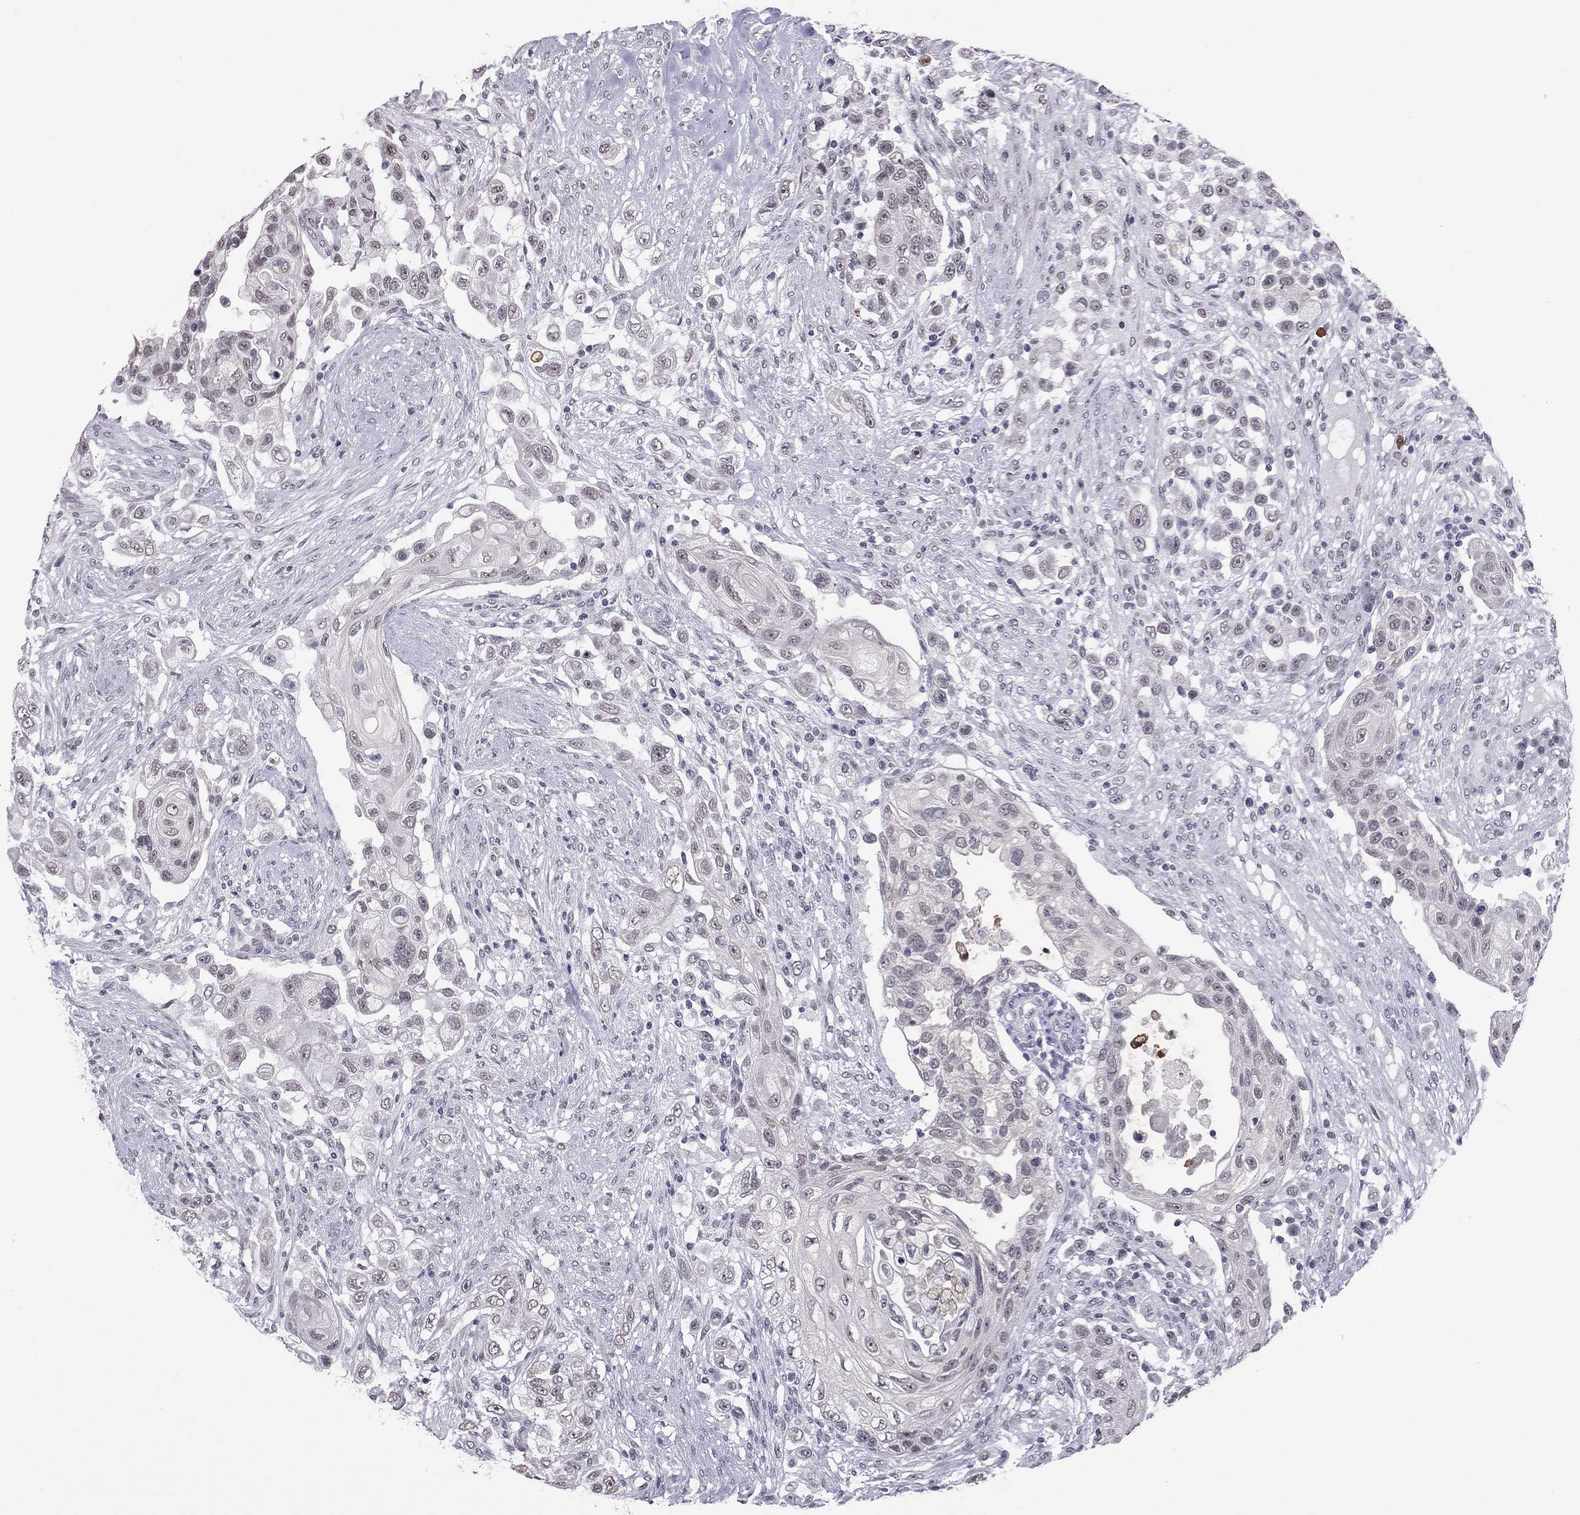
{"staining": {"intensity": "negative", "quantity": "none", "location": "none"}, "tissue": "urothelial cancer", "cell_type": "Tumor cells", "image_type": "cancer", "snomed": [{"axis": "morphology", "description": "Urothelial carcinoma, High grade"}, {"axis": "topography", "description": "Urinary bladder"}], "caption": "Human urothelial cancer stained for a protein using IHC demonstrates no staining in tumor cells.", "gene": "PPP1R3A", "patient": {"sex": "female", "age": 56}}